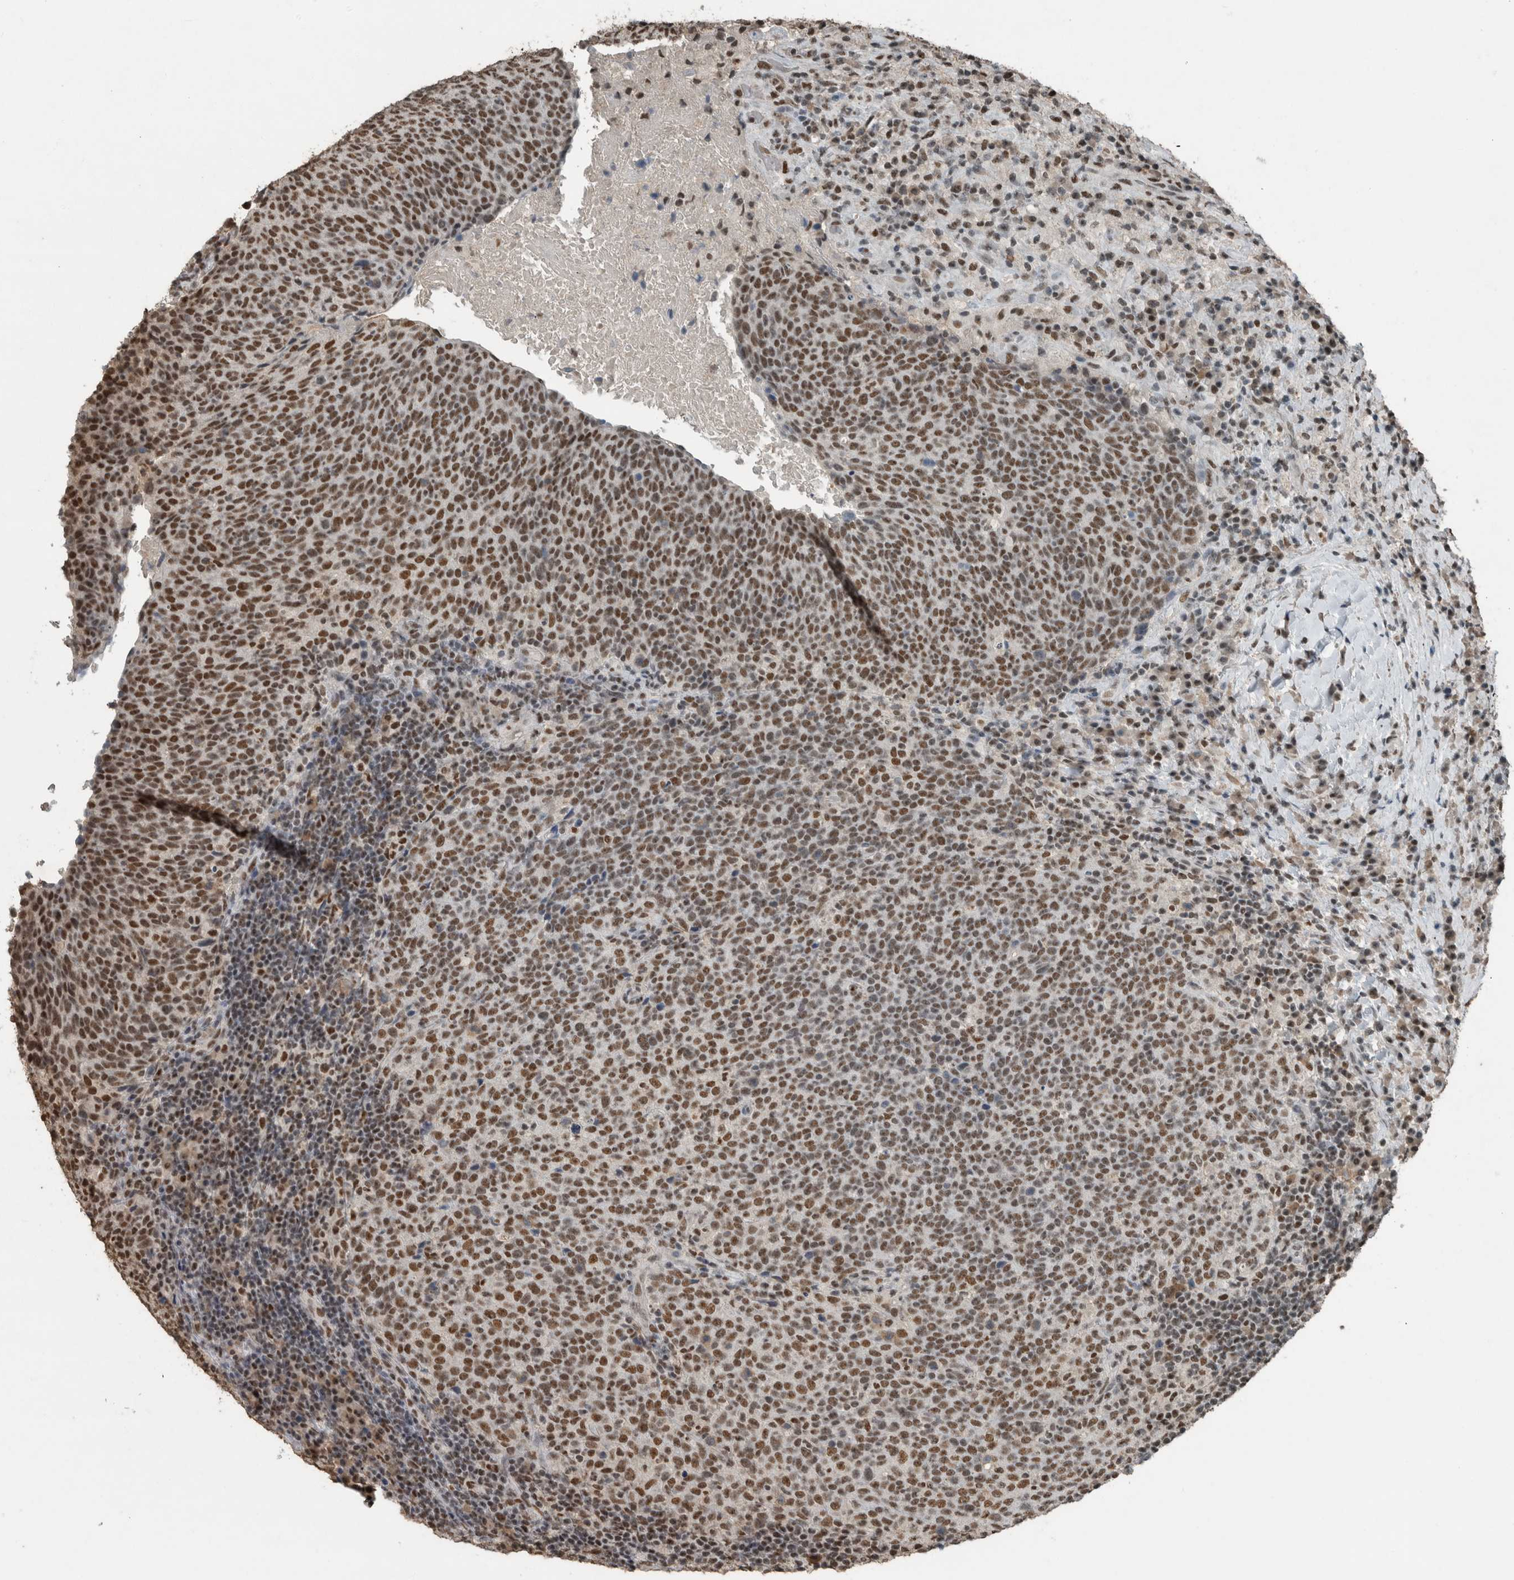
{"staining": {"intensity": "strong", "quantity": ">75%", "location": "nuclear"}, "tissue": "head and neck cancer", "cell_type": "Tumor cells", "image_type": "cancer", "snomed": [{"axis": "morphology", "description": "Squamous cell carcinoma, NOS"}, {"axis": "morphology", "description": "Squamous cell carcinoma, metastatic, NOS"}, {"axis": "topography", "description": "Lymph node"}, {"axis": "topography", "description": "Head-Neck"}], "caption": "This micrograph displays immunohistochemistry staining of head and neck cancer, with high strong nuclear staining in approximately >75% of tumor cells.", "gene": "ZNF24", "patient": {"sex": "male", "age": 62}}